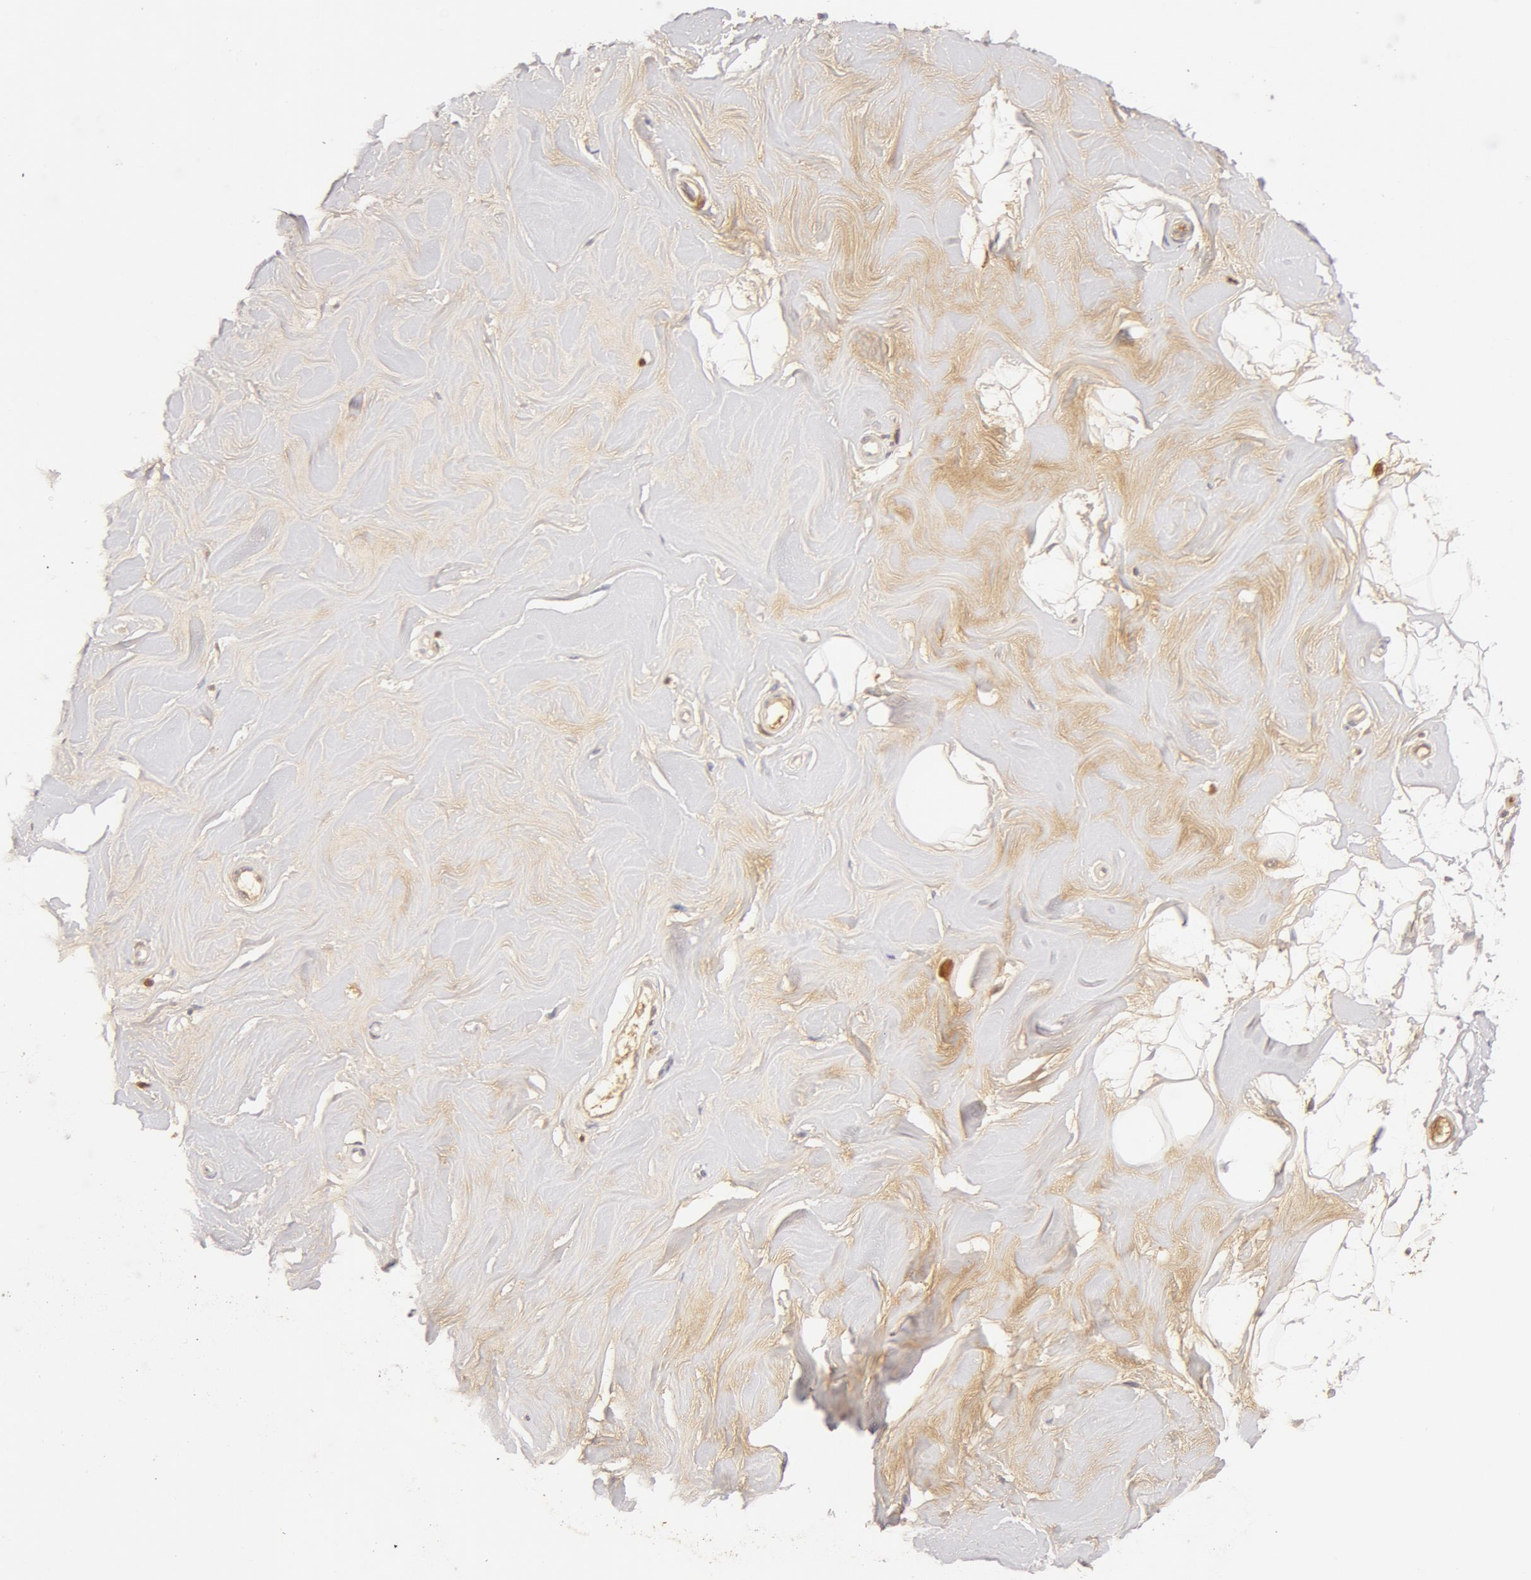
{"staining": {"intensity": "weak", "quantity": ">75%", "location": "cytoplasmic/membranous"}, "tissue": "adipose tissue", "cell_type": "Adipocytes", "image_type": "normal", "snomed": [{"axis": "morphology", "description": "Normal tissue, NOS"}, {"axis": "topography", "description": "Breast"}], "caption": "Adipose tissue stained with a brown dye shows weak cytoplasmic/membranous positive positivity in approximately >75% of adipocytes.", "gene": "GC", "patient": {"sex": "female", "age": 44}}